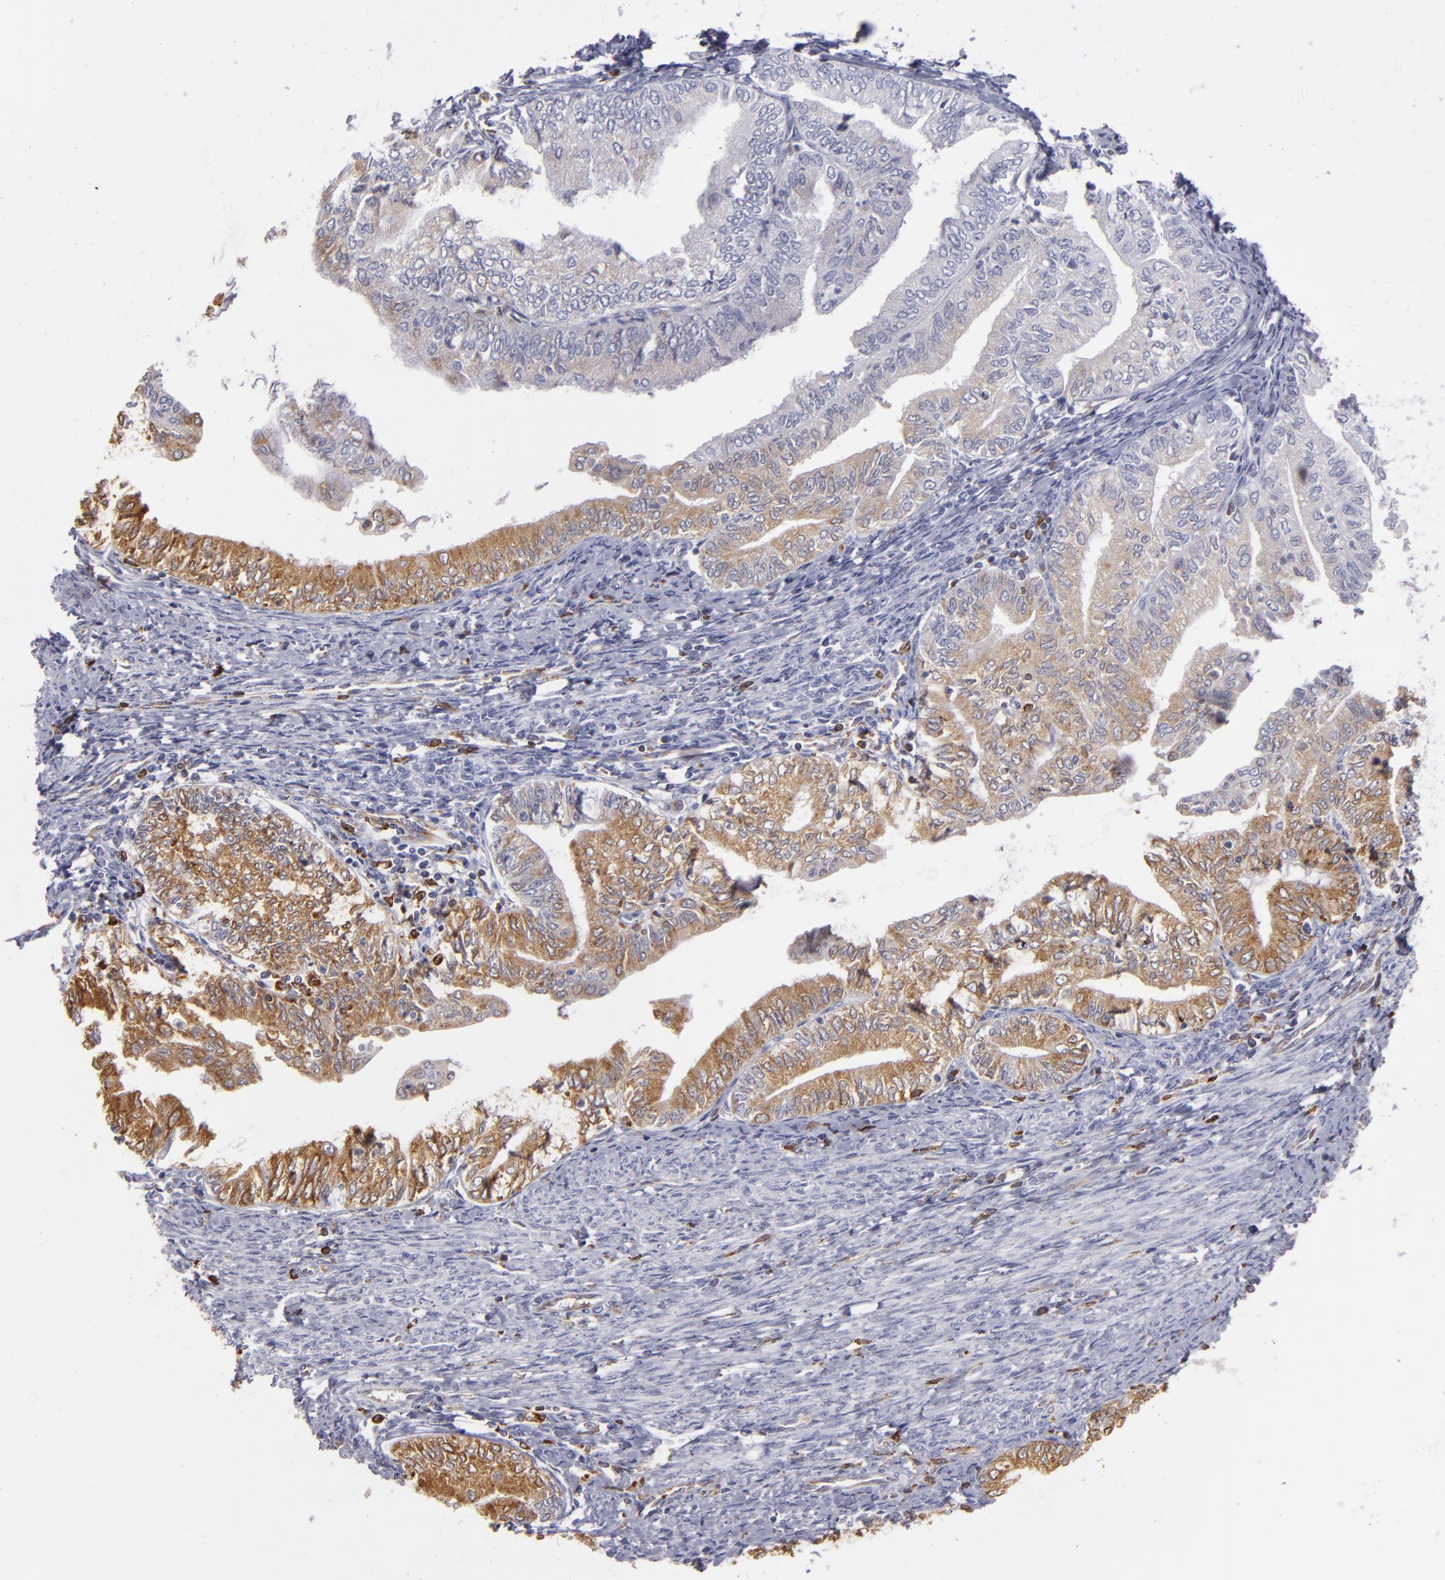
{"staining": {"intensity": "moderate", "quantity": "25%-75%", "location": "cytoplasmic/membranous"}, "tissue": "endometrial cancer", "cell_type": "Tumor cells", "image_type": "cancer", "snomed": [{"axis": "morphology", "description": "Adenocarcinoma, NOS"}, {"axis": "topography", "description": "Endometrium"}], "caption": "Immunohistochemistry of endometrial adenocarcinoma displays medium levels of moderate cytoplasmic/membranous expression in approximately 25%-75% of tumor cells. (Brightfield microscopy of DAB IHC at high magnification).", "gene": "CD74", "patient": {"sex": "female", "age": 66}}